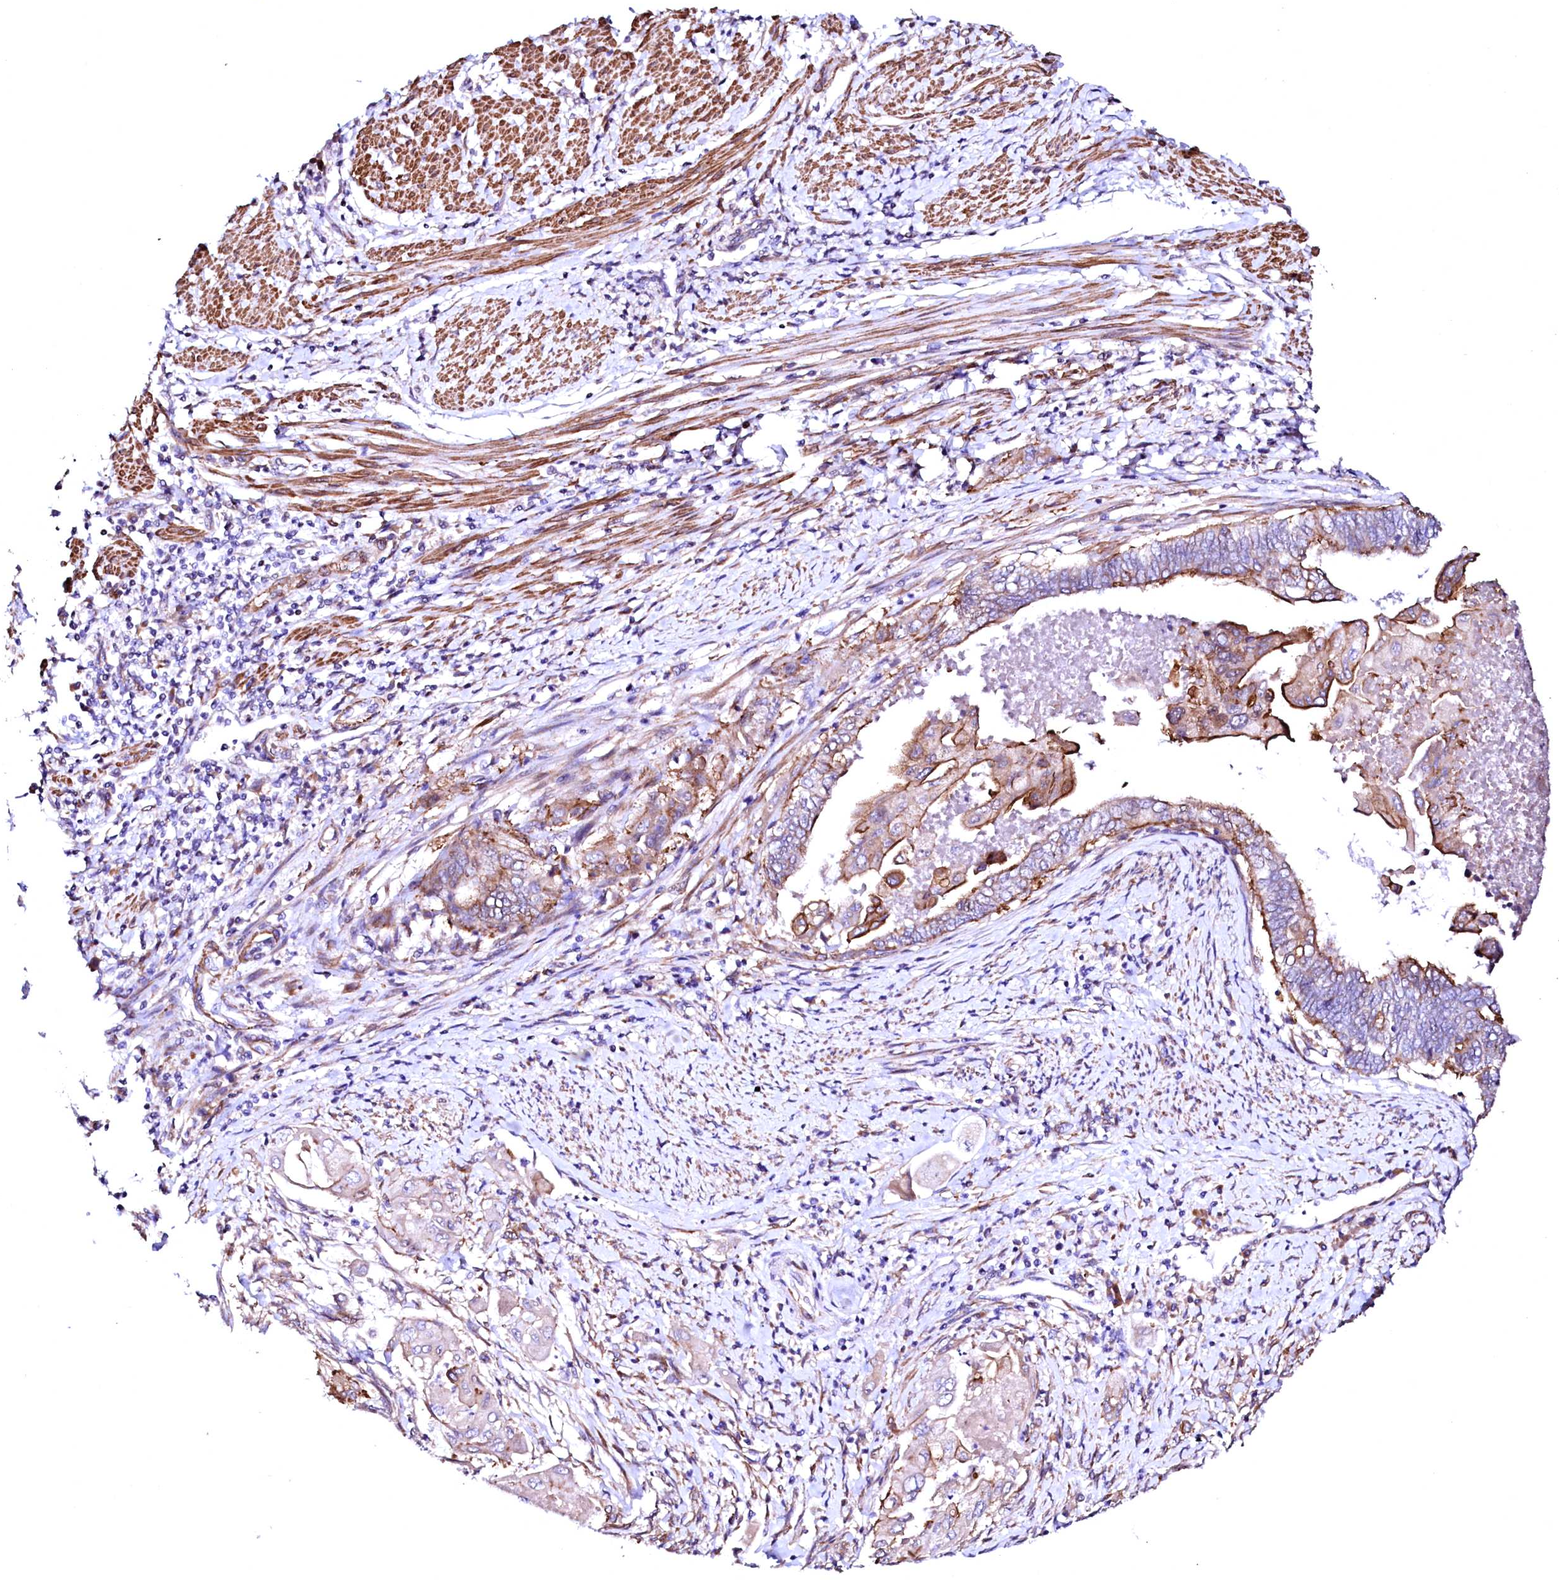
{"staining": {"intensity": "moderate", "quantity": "25%-75%", "location": "cytoplasmic/membranous"}, "tissue": "endometrial cancer", "cell_type": "Tumor cells", "image_type": "cancer", "snomed": [{"axis": "morphology", "description": "Adenocarcinoma, NOS"}, {"axis": "topography", "description": "Uterus"}, {"axis": "topography", "description": "Endometrium"}], "caption": "Human adenocarcinoma (endometrial) stained for a protein (brown) demonstrates moderate cytoplasmic/membranous positive positivity in about 25%-75% of tumor cells.", "gene": "GPR176", "patient": {"sex": "female", "age": 70}}